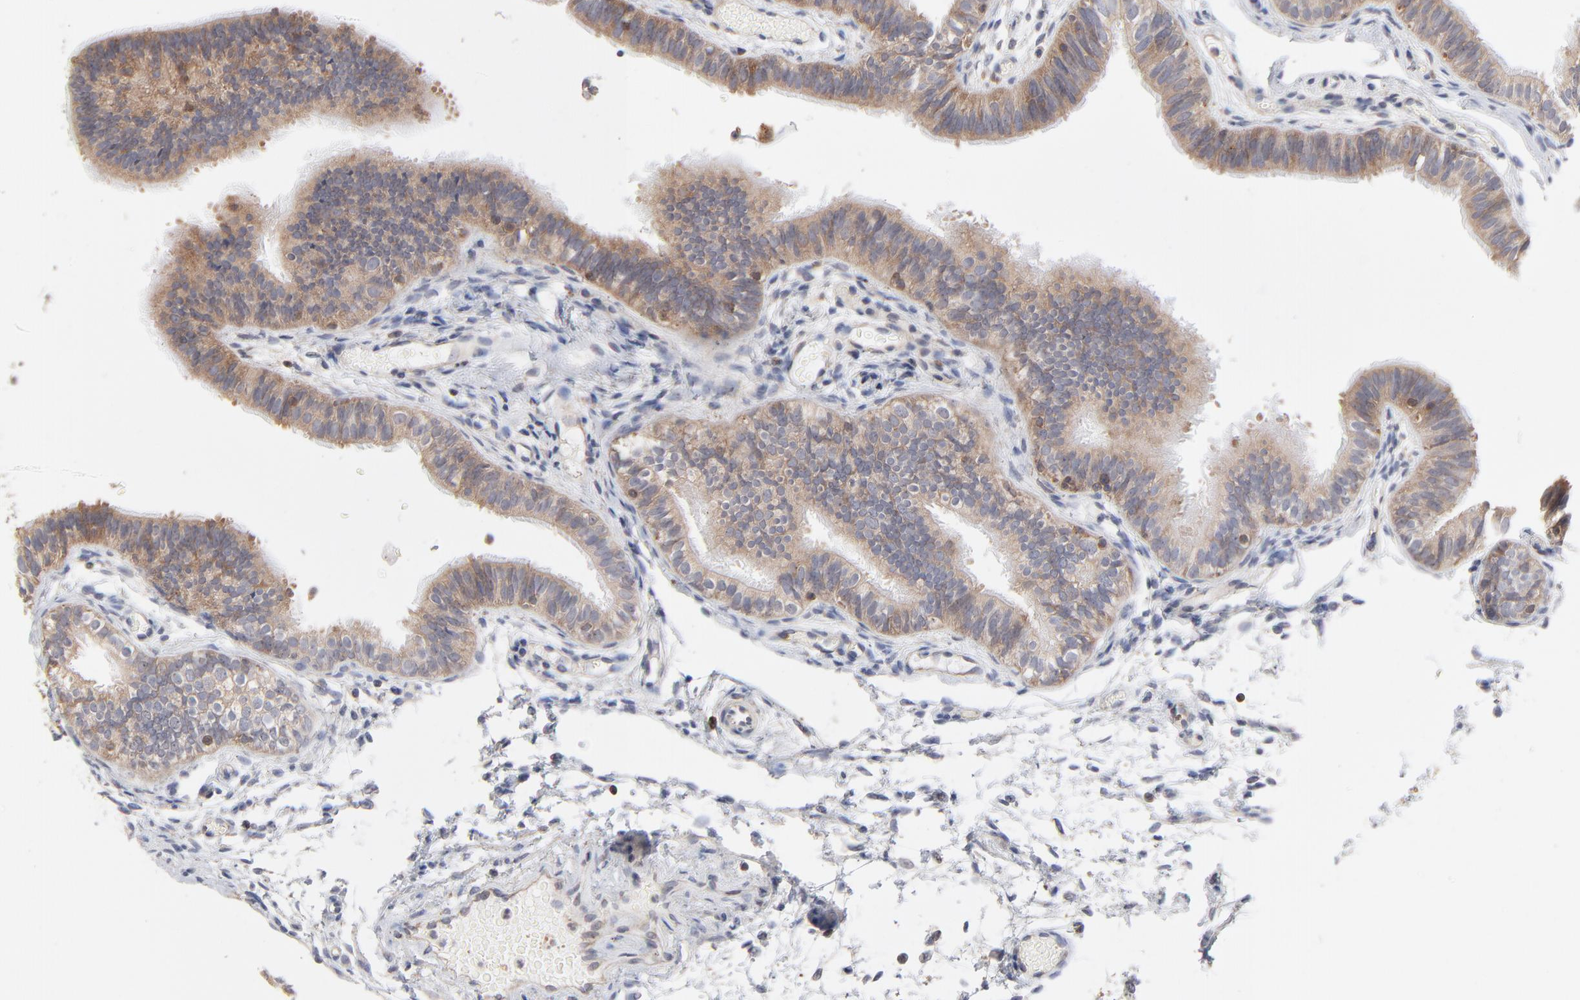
{"staining": {"intensity": "moderate", "quantity": ">75%", "location": "cytoplasmic/membranous"}, "tissue": "fallopian tube", "cell_type": "Glandular cells", "image_type": "normal", "snomed": [{"axis": "morphology", "description": "Normal tissue, NOS"}, {"axis": "morphology", "description": "Dermoid, NOS"}, {"axis": "topography", "description": "Fallopian tube"}], "caption": "An immunohistochemistry histopathology image of unremarkable tissue is shown. Protein staining in brown highlights moderate cytoplasmic/membranous positivity in fallopian tube within glandular cells. The protein of interest is shown in brown color, while the nuclei are stained blue.", "gene": "RNF213", "patient": {"sex": "female", "age": 33}}